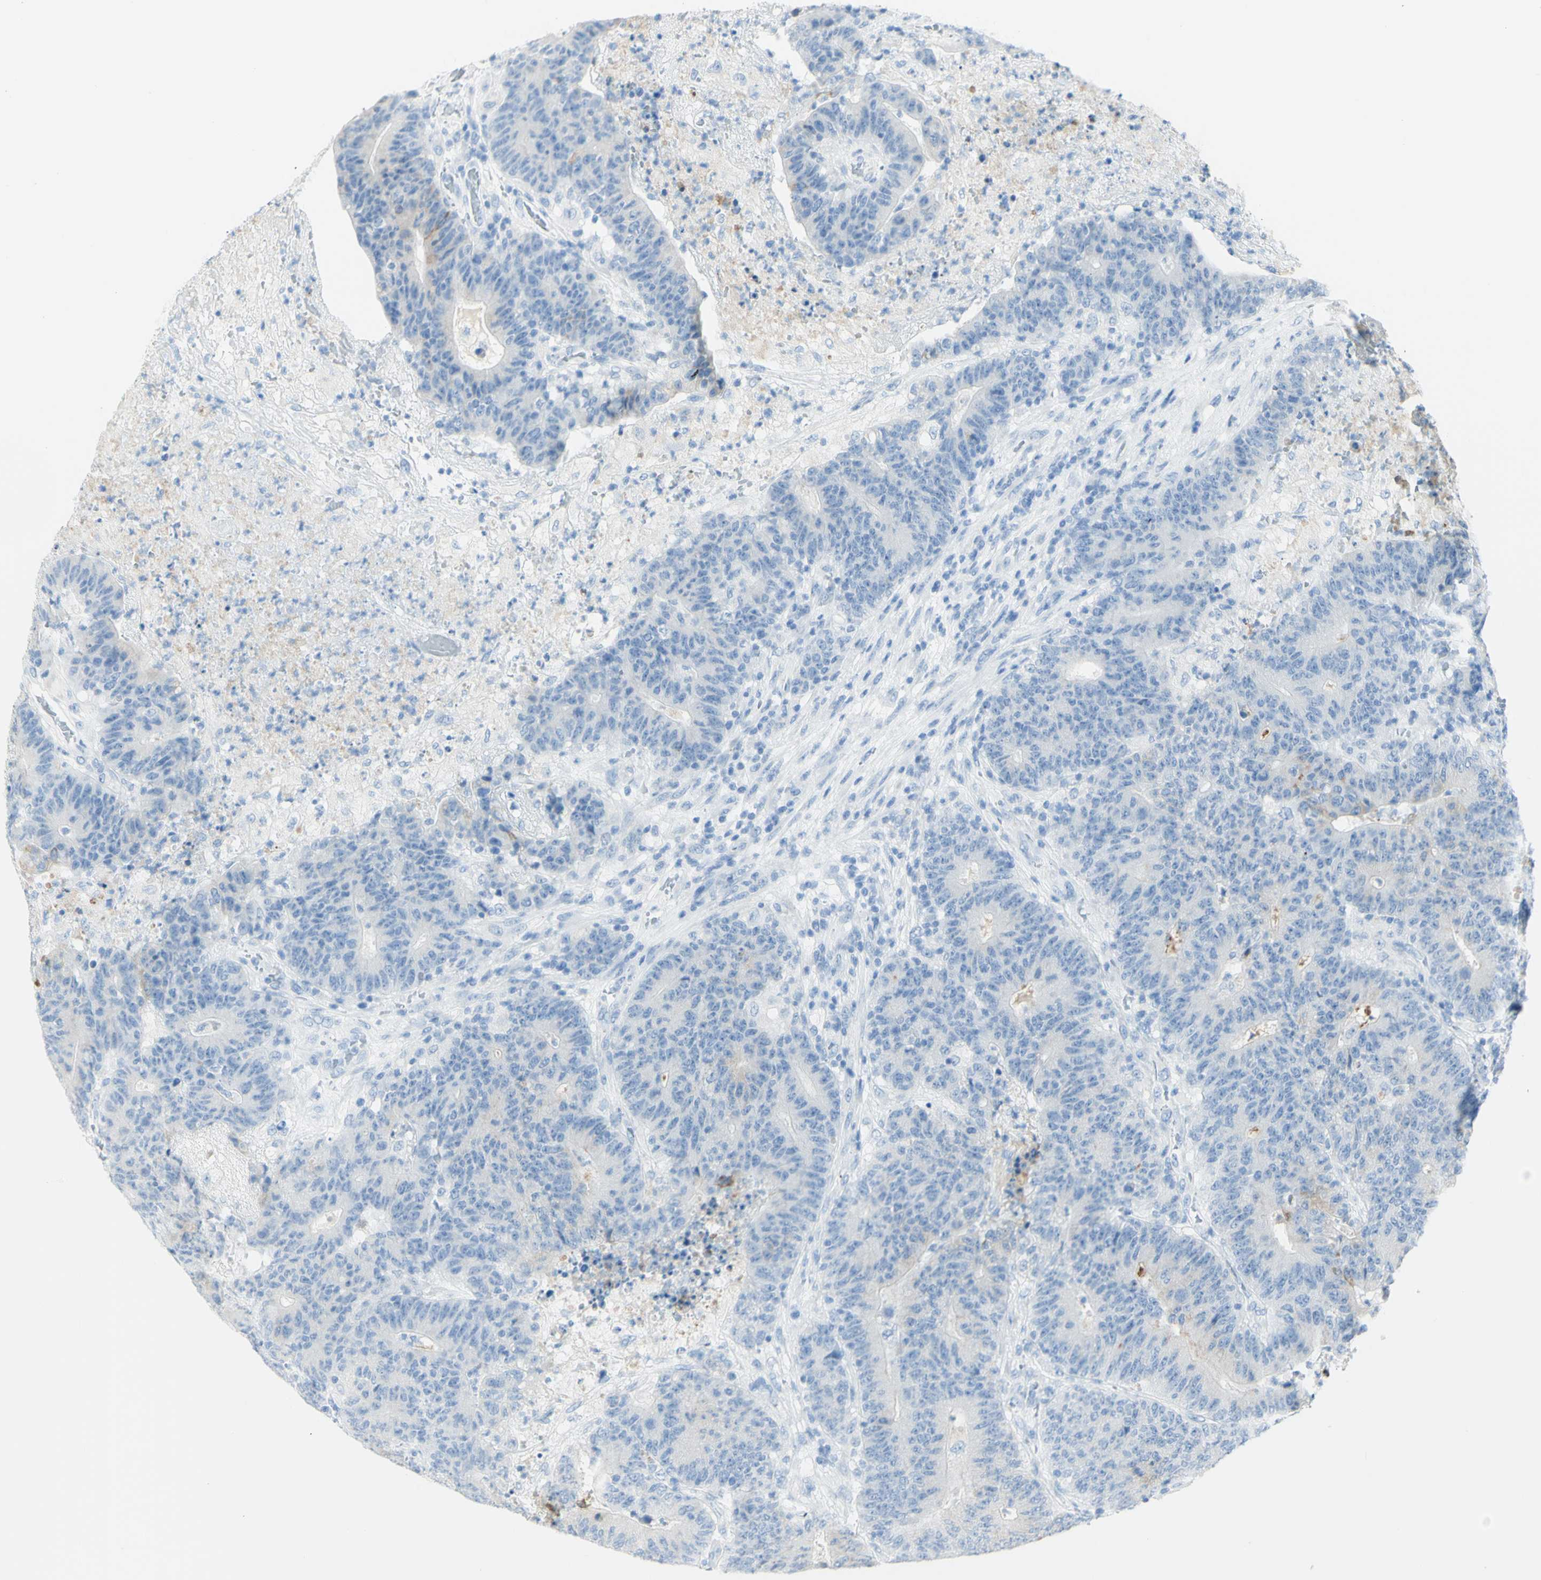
{"staining": {"intensity": "negative", "quantity": "none", "location": "none"}, "tissue": "colorectal cancer", "cell_type": "Tumor cells", "image_type": "cancer", "snomed": [{"axis": "morphology", "description": "Normal tissue, NOS"}, {"axis": "morphology", "description": "Adenocarcinoma, NOS"}, {"axis": "topography", "description": "Colon"}], "caption": "Tumor cells are negative for brown protein staining in adenocarcinoma (colorectal).", "gene": "LETM1", "patient": {"sex": "female", "age": 75}}